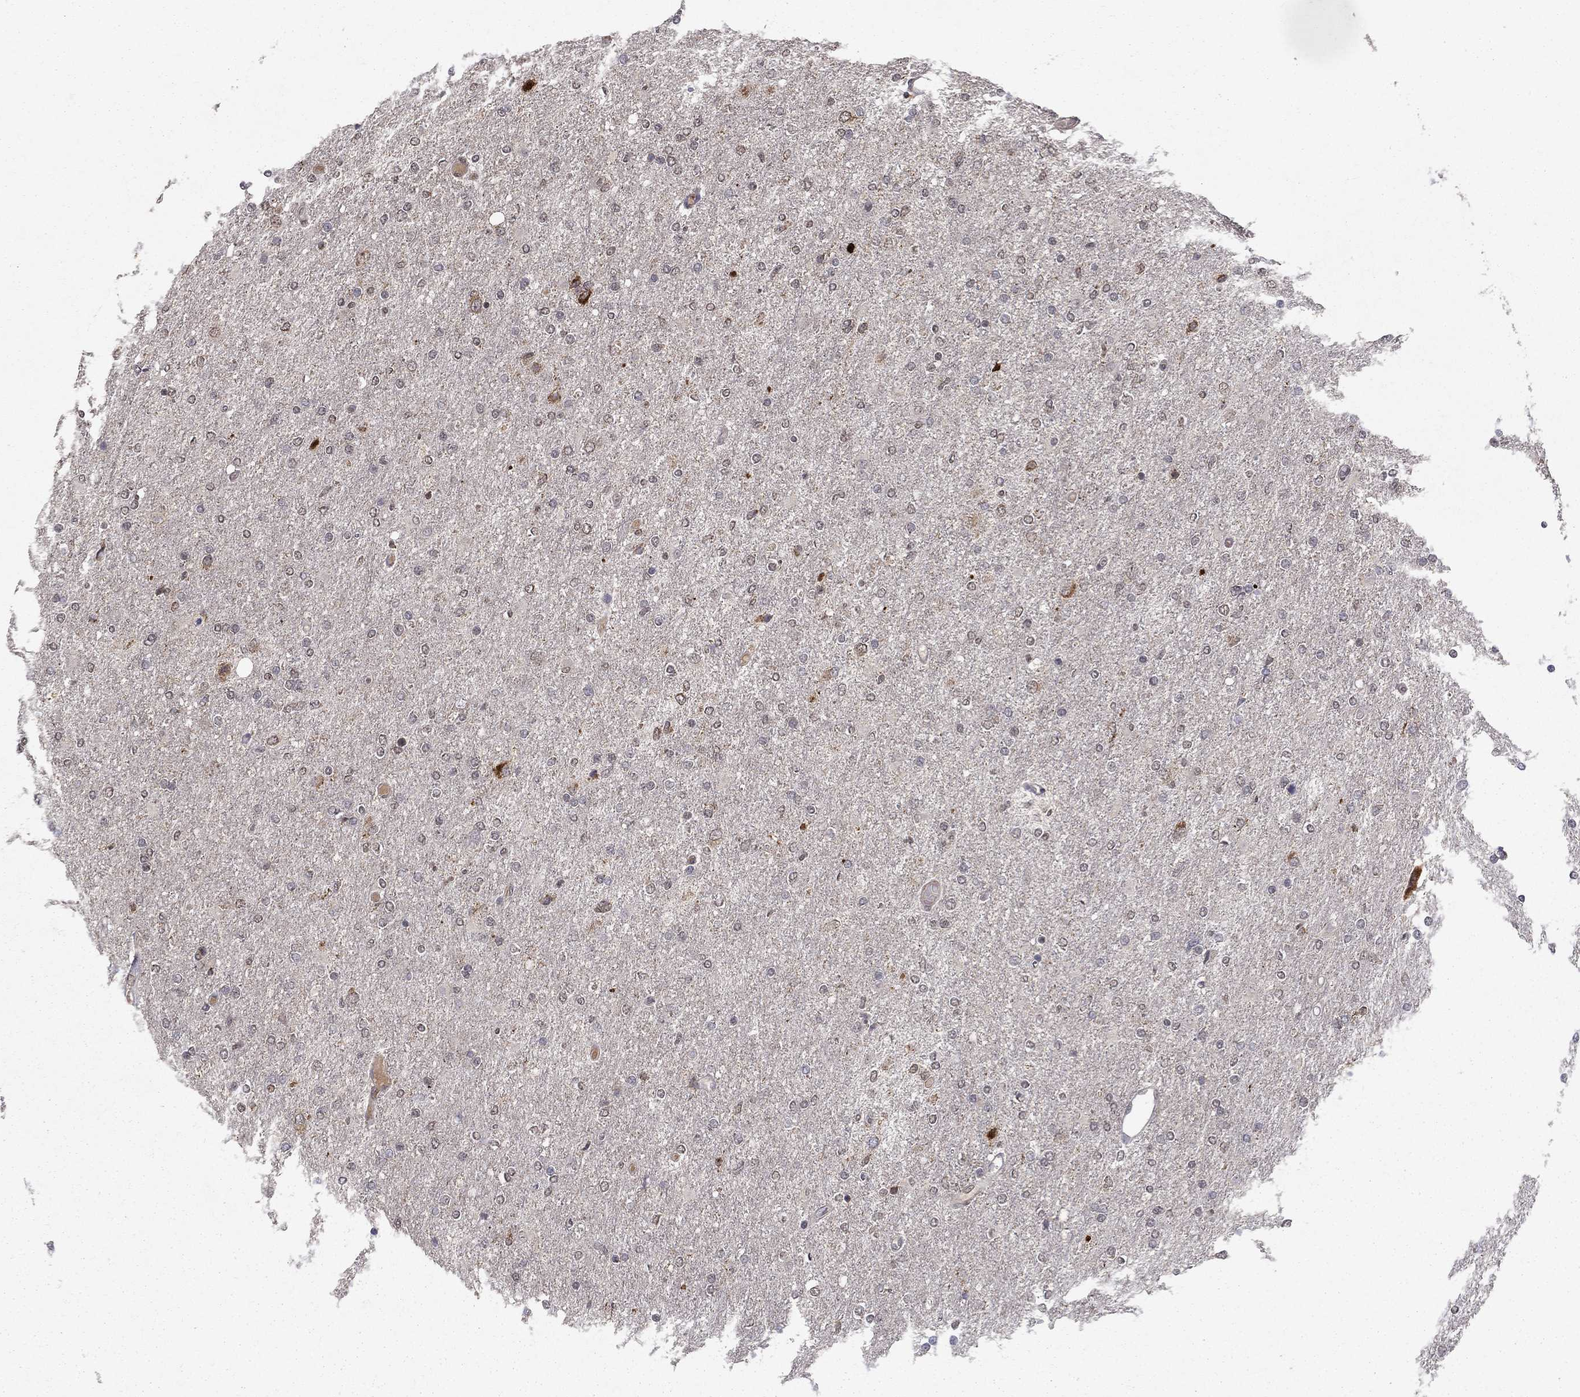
{"staining": {"intensity": "negative", "quantity": "none", "location": "none"}, "tissue": "glioma", "cell_type": "Tumor cells", "image_type": "cancer", "snomed": [{"axis": "morphology", "description": "Glioma, malignant, High grade"}, {"axis": "topography", "description": "Cerebral cortex"}], "caption": "Immunohistochemical staining of human glioma exhibits no significant staining in tumor cells.", "gene": "SLC2A13", "patient": {"sex": "male", "age": 70}}